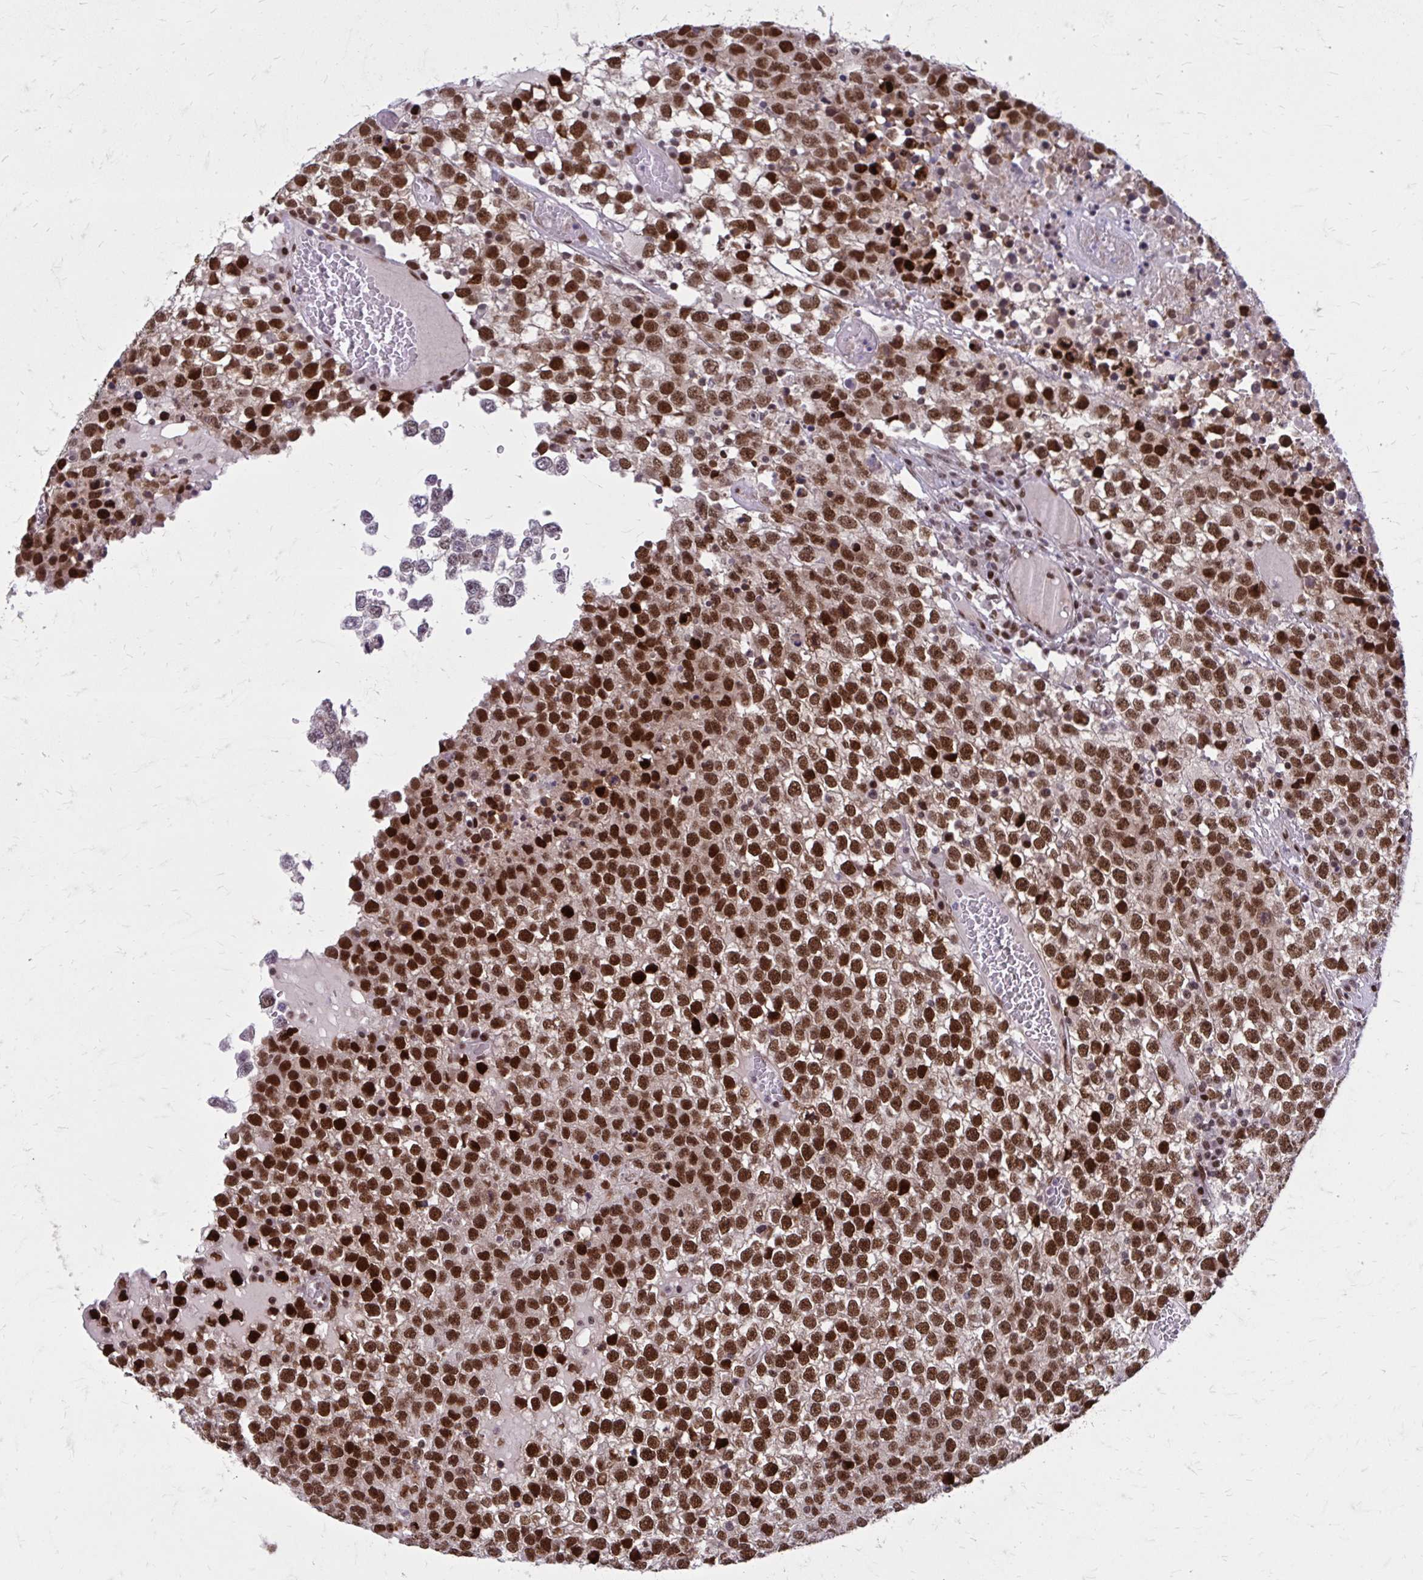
{"staining": {"intensity": "strong", "quantity": ">75%", "location": "nuclear"}, "tissue": "testis cancer", "cell_type": "Tumor cells", "image_type": "cancer", "snomed": [{"axis": "morphology", "description": "Seminoma, NOS"}, {"axis": "topography", "description": "Testis"}], "caption": "Immunohistochemistry (IHC) of human seminoma (testis) reveals high levels of strong nuclear staining in approximately >75% of tumor cells.", "gene": "PSME4", "patient": {"sex": "male", "age": 65}}